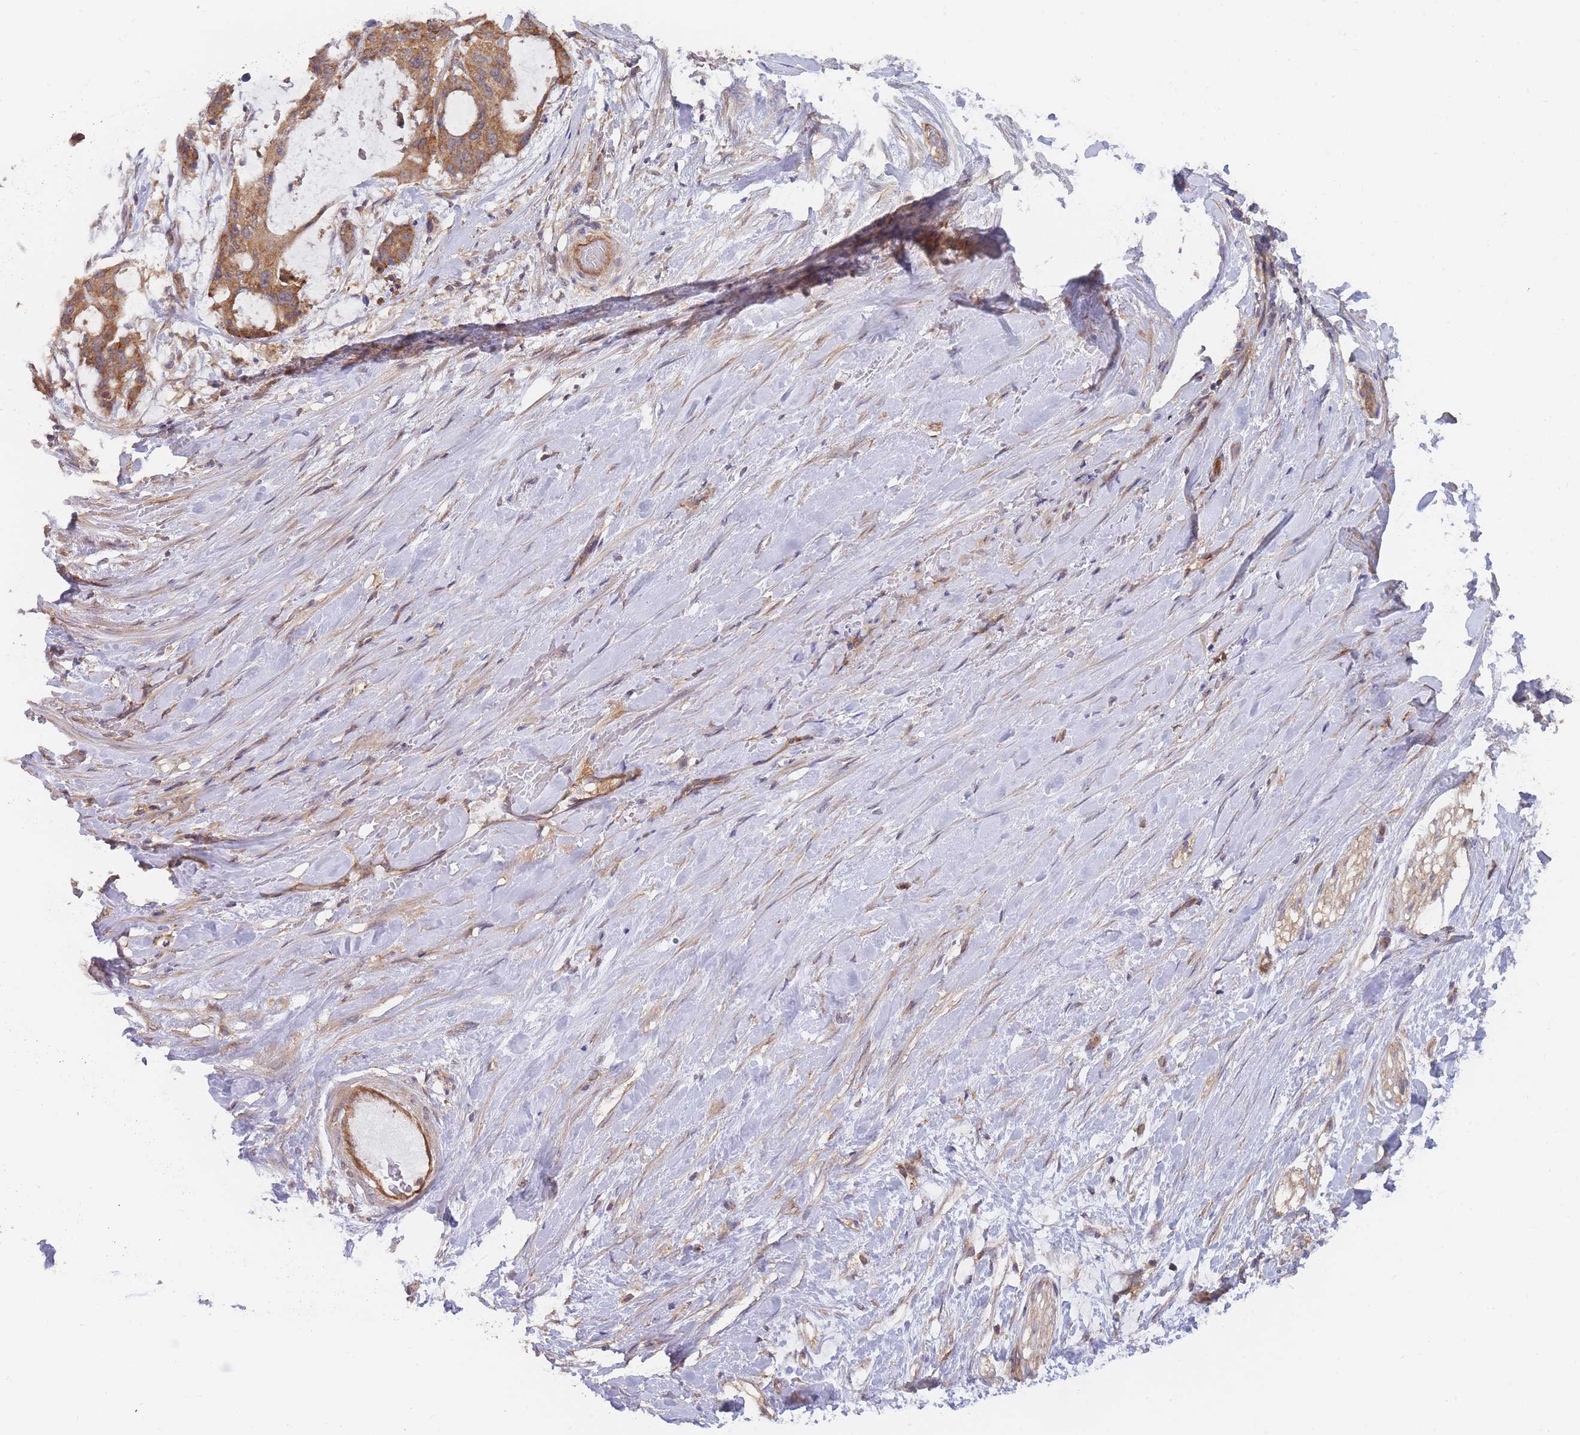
{"staining": {"intensity": "moderate", "quantity": ">75%", "location": "cytoplasmic/membranous"}, "tissue": "liver cancer", "cell_type": "Tumor cells", "image_type": "cancer", "snomed": [{"axis": "morphology", "description": "Normal tissue, NOS"}, {"axis": "morphology", "description": "Cholangiocarcinoma"}, {"axis": "topography", "description": "Liver"}, {"axis": "topography", "description": "Peripheral nerve tissue"}], "caption": "Moderate cytoplasmic/membranous positivity for a protein is present in approximately >75% of tumor cells of liver cholangiocarcinoma using immunohistochemistry (IHC).", "gene": "MRPS18B", "patient": {"sex": "female", "age": 73}}